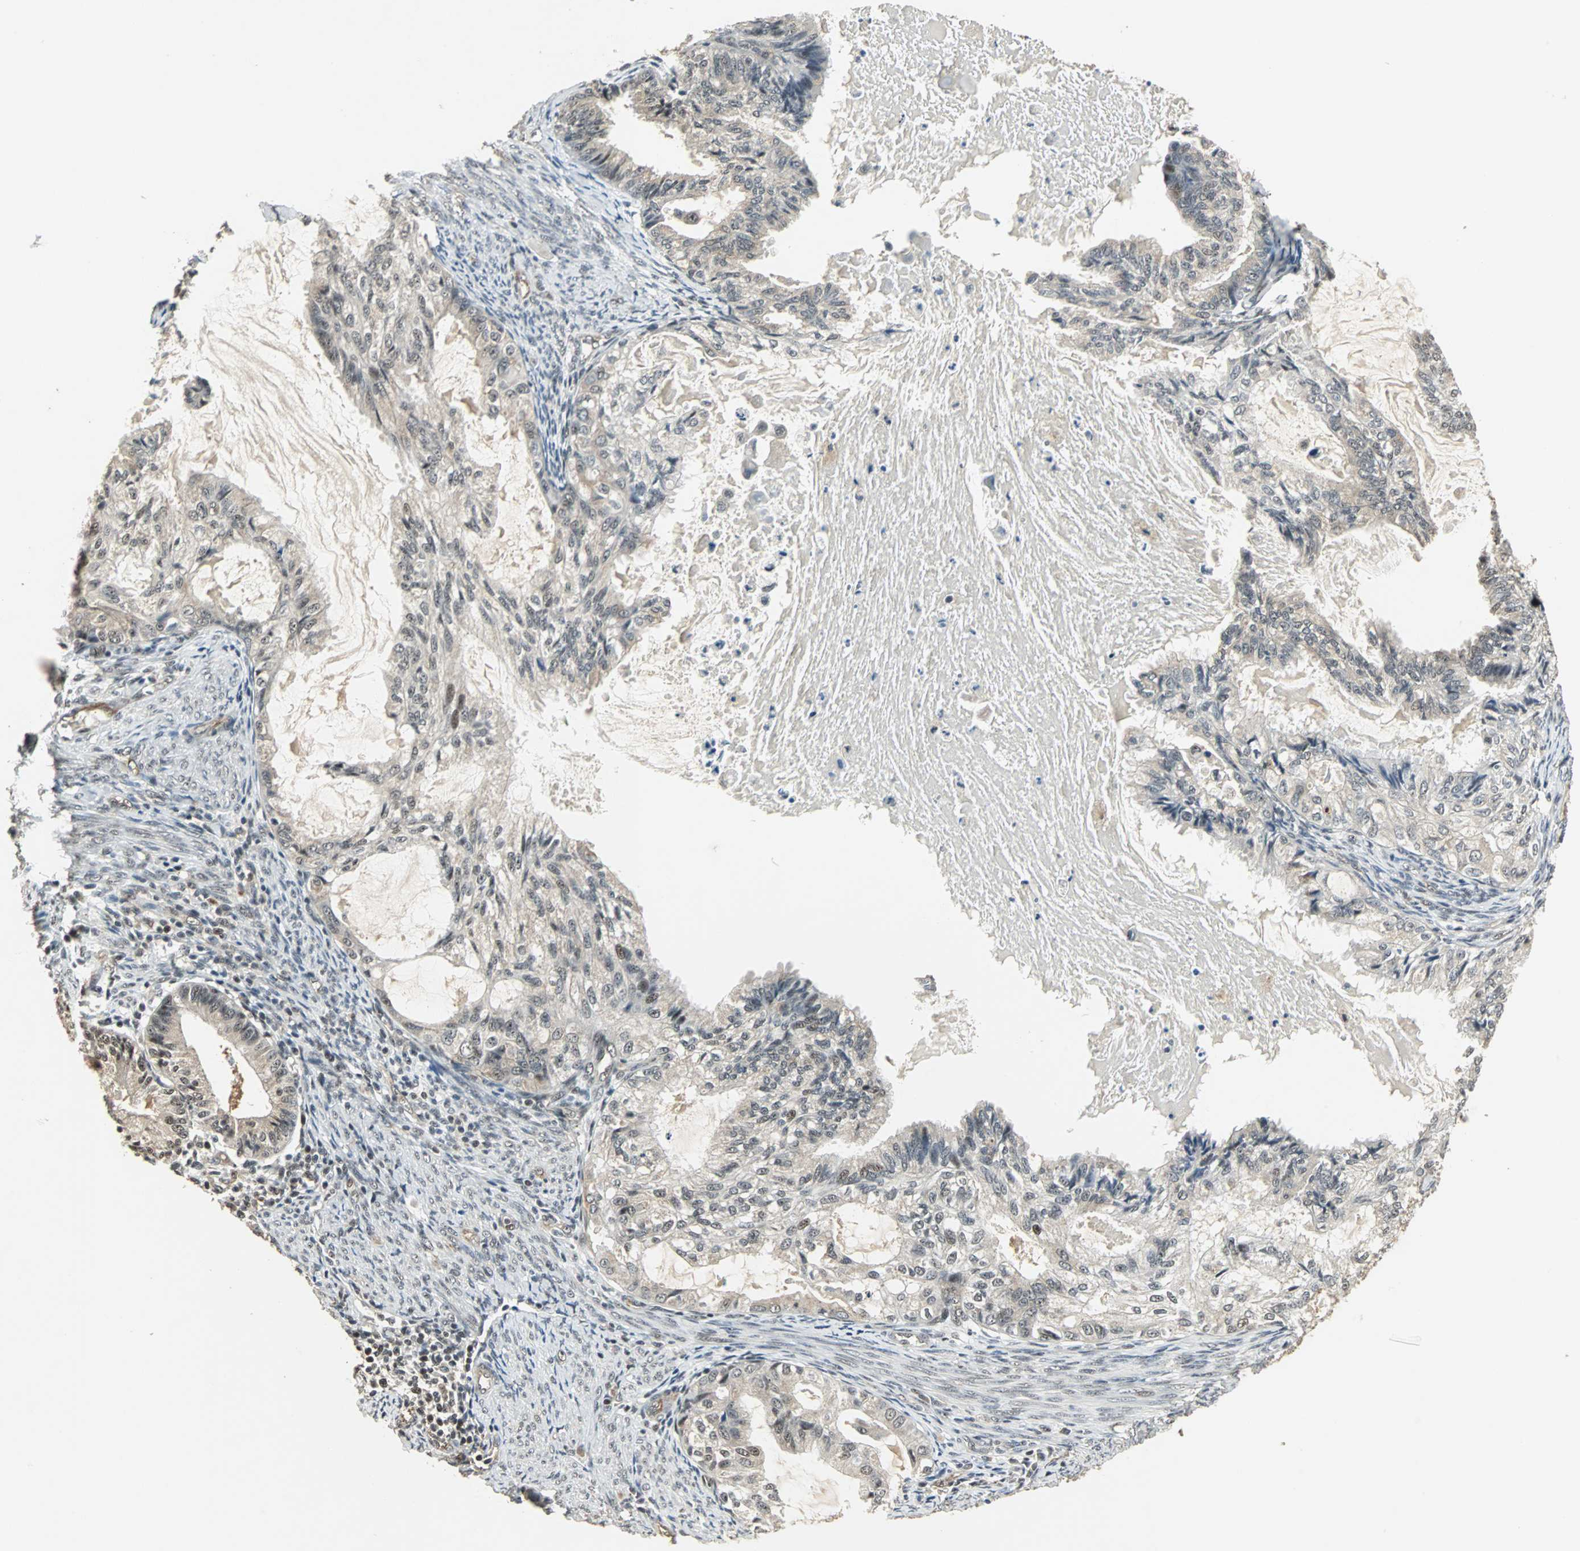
{"staining": {"intensity": "moderate", "quantity": "<25%", "location": "nuclear"}, "tissue": "cervical cancer", "cell_type": "Tumor cells", "image_type": "cancer", "snomed": [{"axis": "morphology", "description": "Normal tissue, NOS"}, {"axis": "morphology", "description": "Adenocarcinoma, NOS"}, {"axis": "topography", "description": "Cervix"}, {"axis": "topography", "description": "Endometrium"}], "caption": "Immunohistochemistry (IHC) image of neoplastic tissue: human adenocarcinoma (cervical) stained using IHC exhibits low levels of moderate protein expression localized specifically in the nuclear of tumor cells, appearing as a nuclear brown color.", "gene": "MED4", "patient": {"sex": "female", "age": 86}}